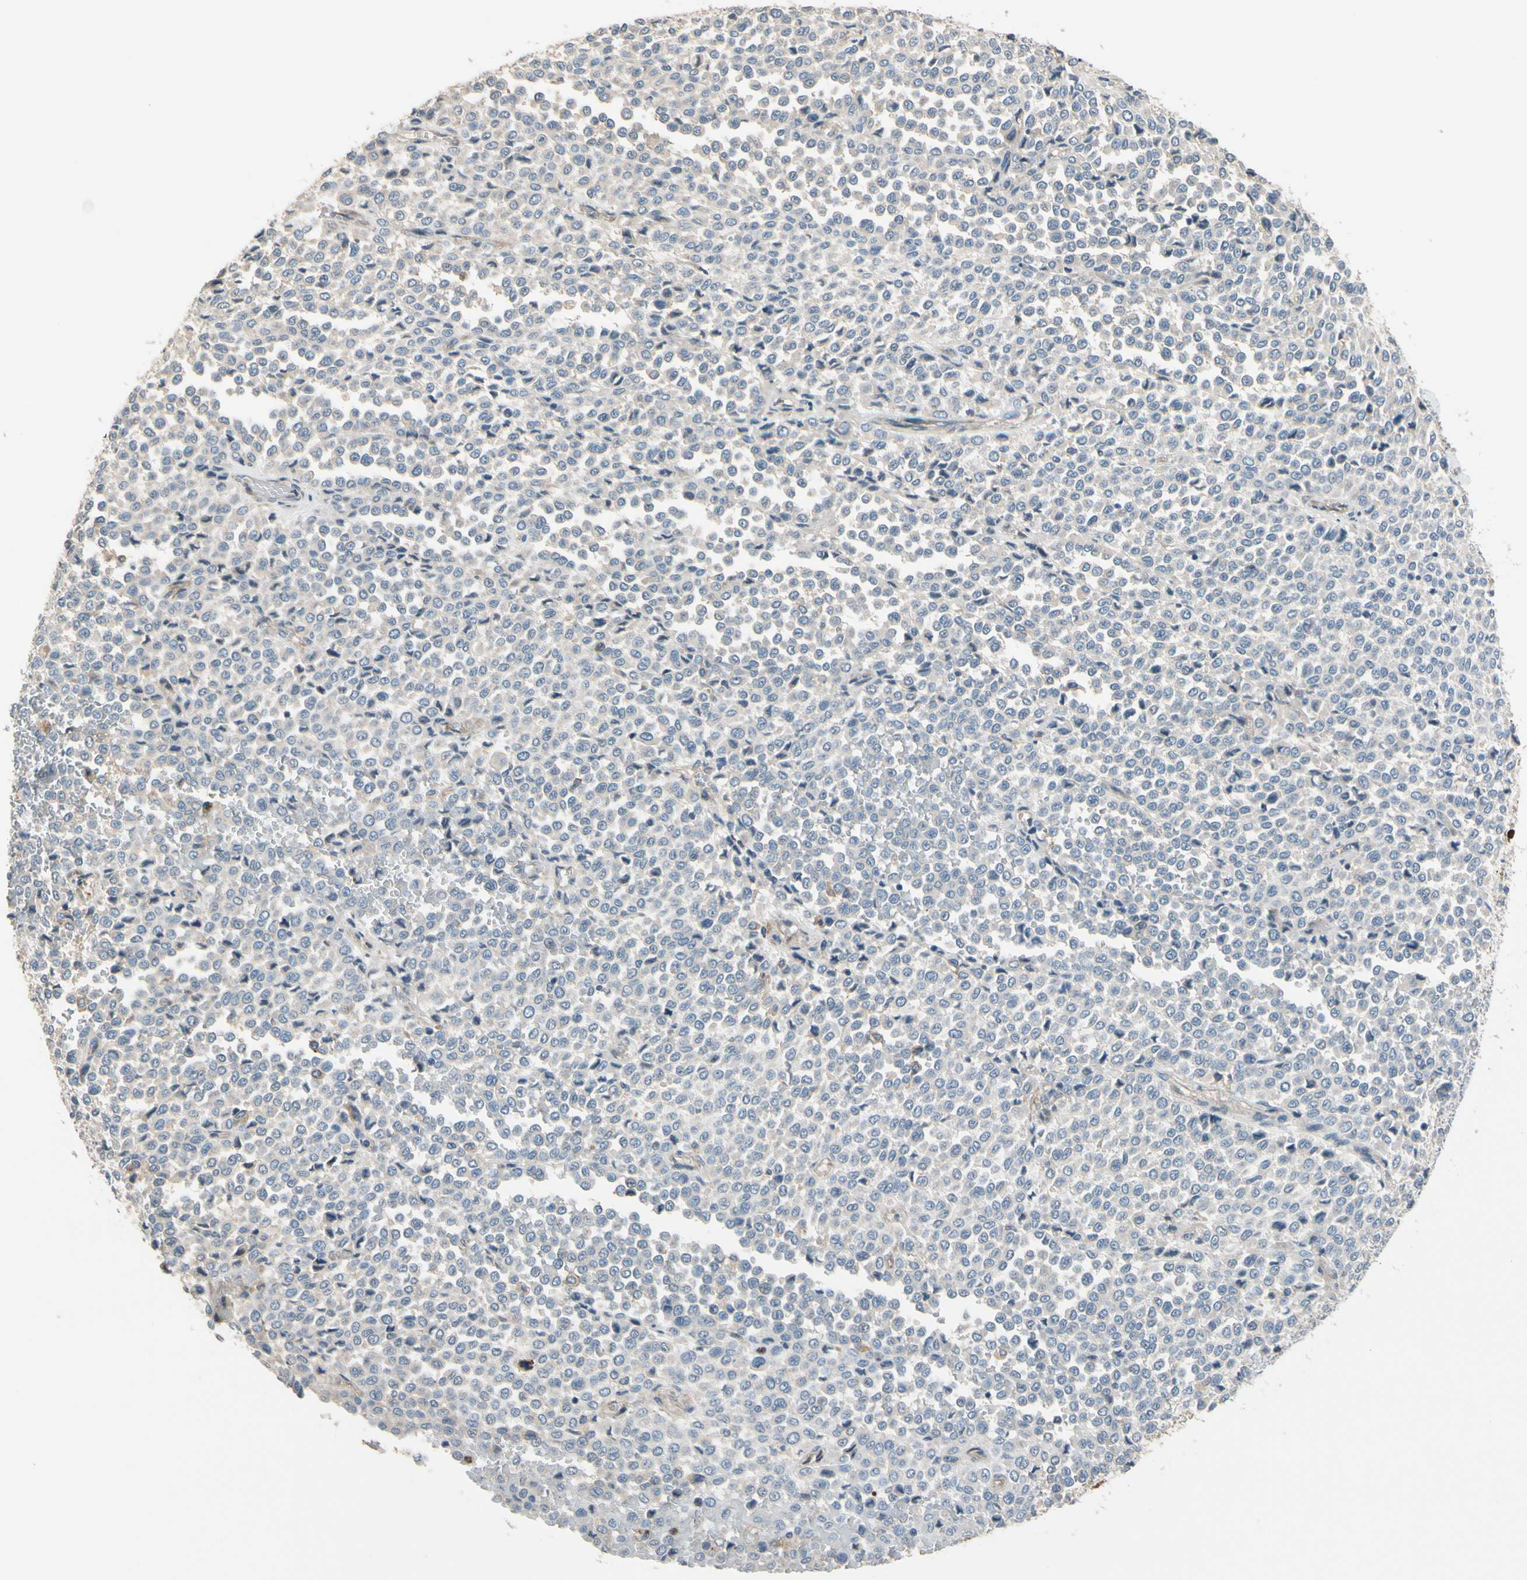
{"staining": {"intensity": "negative", "quantity": "none", "location": "none"}, "tissue": "melanoma", "cell_type": "Tumor cells", "image_type": "cancer", "snomed": [{"axis": "morphology", "description": "Malignant melanoma, Metastatic site"}, {"axis": "topography", "description": "Pancreas"}], "caption": "Human malignant melanoma (metastatic site) stained for a protein using immunohistochemistry (IHC) demonstrates no expression in tumor cells.", "gene": "SIGLEC5", "patient": {"sex": "female", "age": 30}}